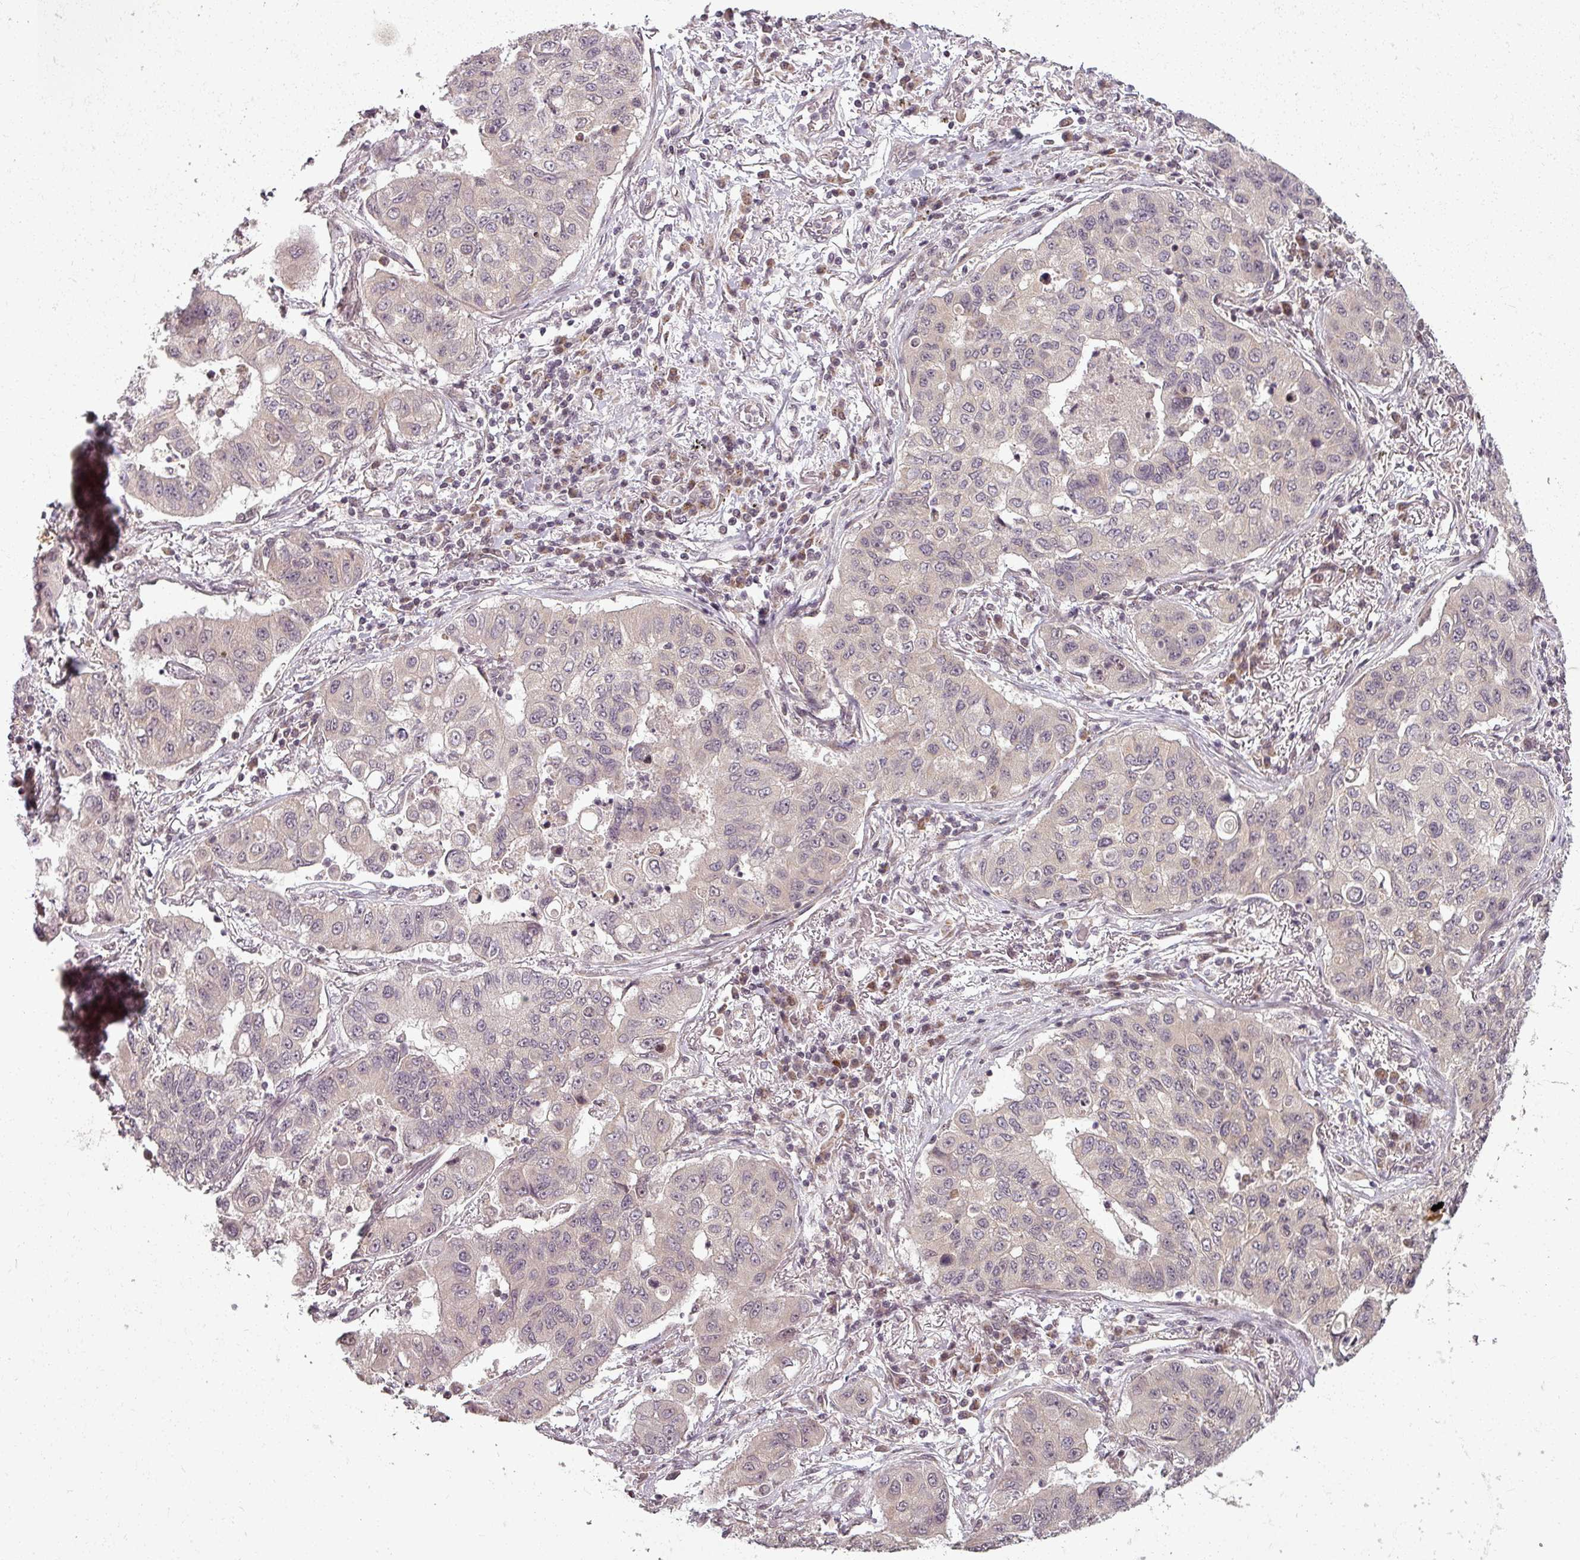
{"staining": {"intensity": "negative", "quantity": "none", "location": "none"}, "tissue": "lung cancer", "cell_type": "Tumor cells", "image_type": "cancer", "snomed": [{"axis": "morphology", "description": "Squamous cell carcinoma, NOS"}, {"axis": "topography", "description": "Lung"}], "caption": "IHC of lung cancer shows no staining in tumor cells. (Immunohistochemistry (ihc), brightfield microscopy, high magnification).", "gene": "CLIC1", "patient": {"sex": "male", "age": 74}}